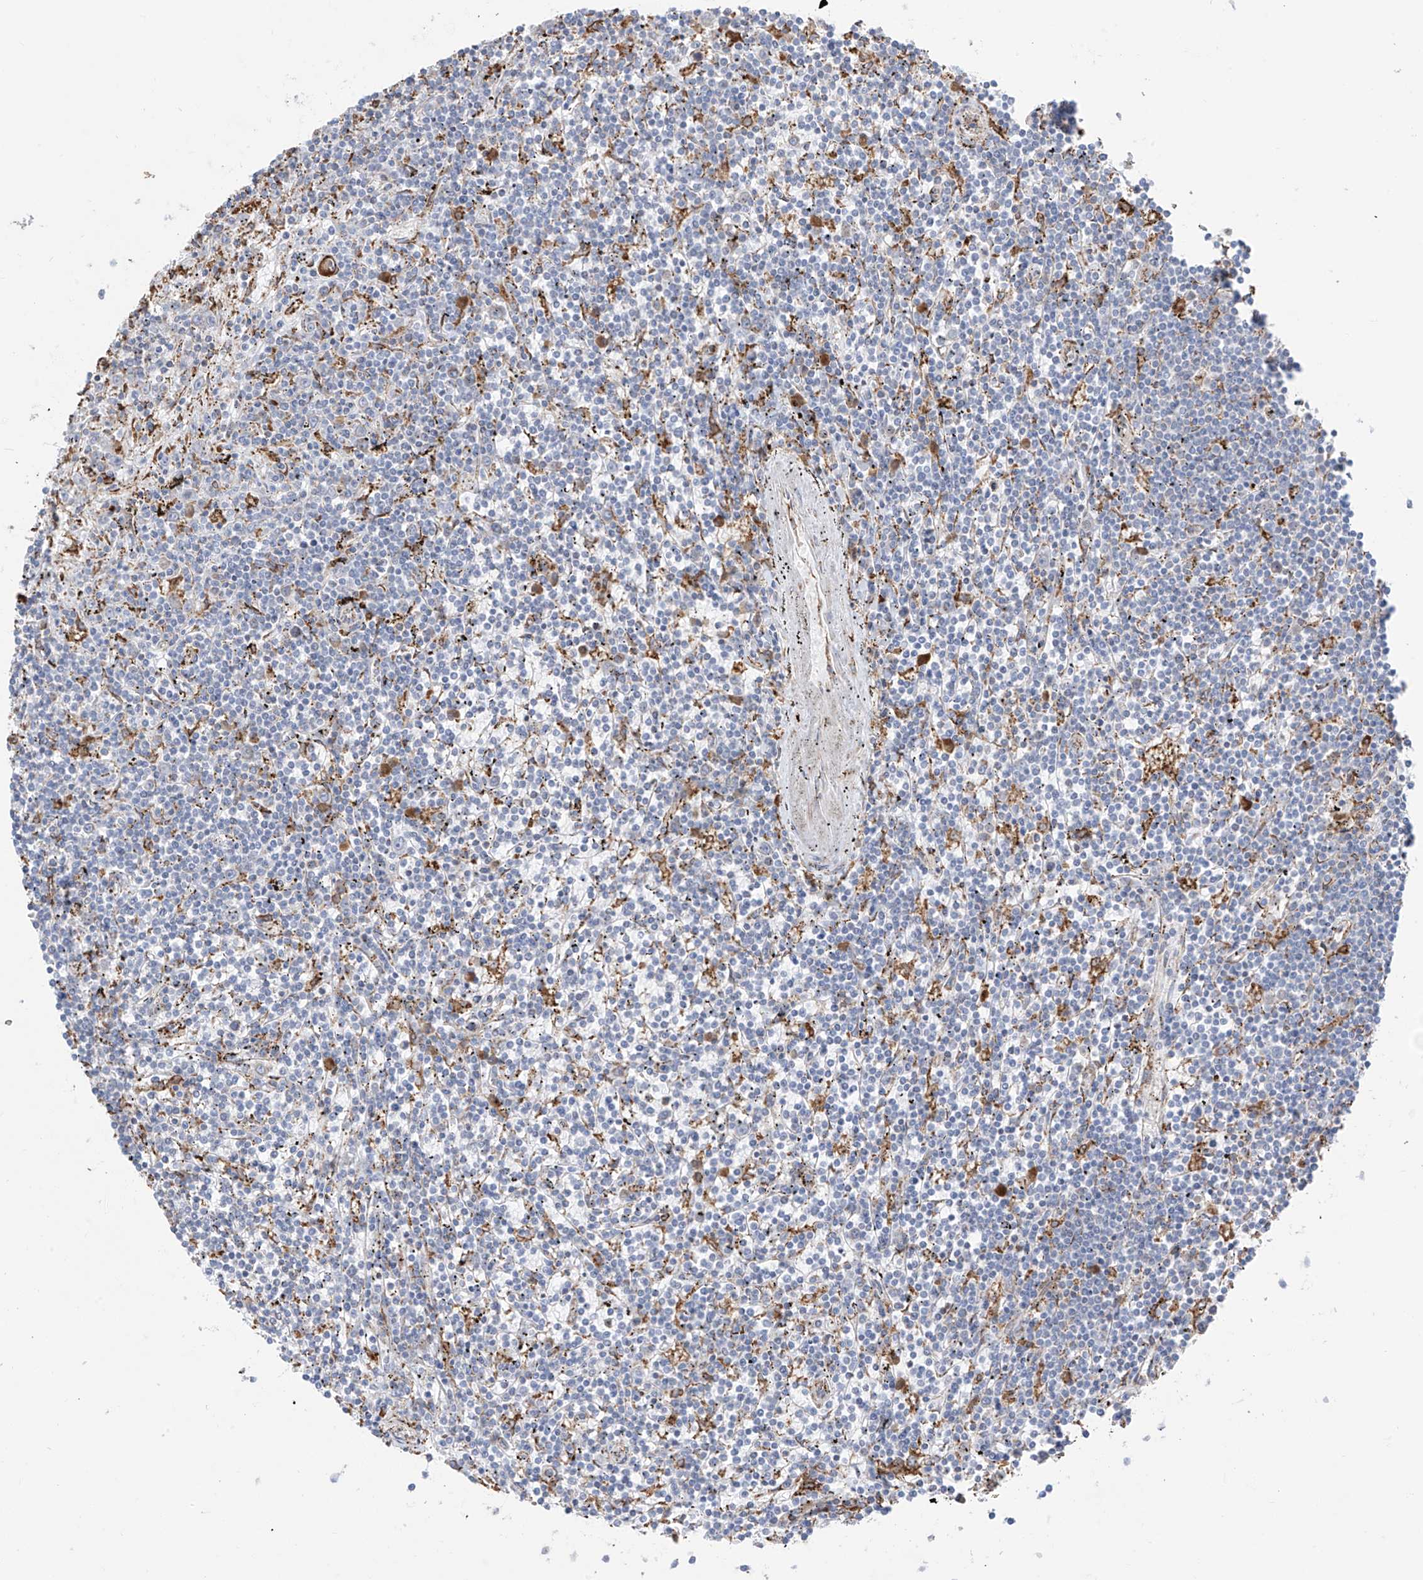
{"staining": {"intensity": "negative", "quantity": "none", "location": "none"}, "tissue": "lymphoma", "cell_type": "Tumor cells", "image_type": "cancer", "snomed": [{"axis": "morphology", "description": "Malignant lymphoma, non-Hodgkin's type, Low grade"}, {"axis": "topography", "description": "Spleen"}], "caption": "Lymphoma was stained to show a protein in brown. There is no significant expression in tumor cells. The staining is performed using DAB brown chromogen with nuclei counter-stained in using hematoxylin.", "gene": "ZNF354C", "patient": {"sex": "male", "age": 76}}